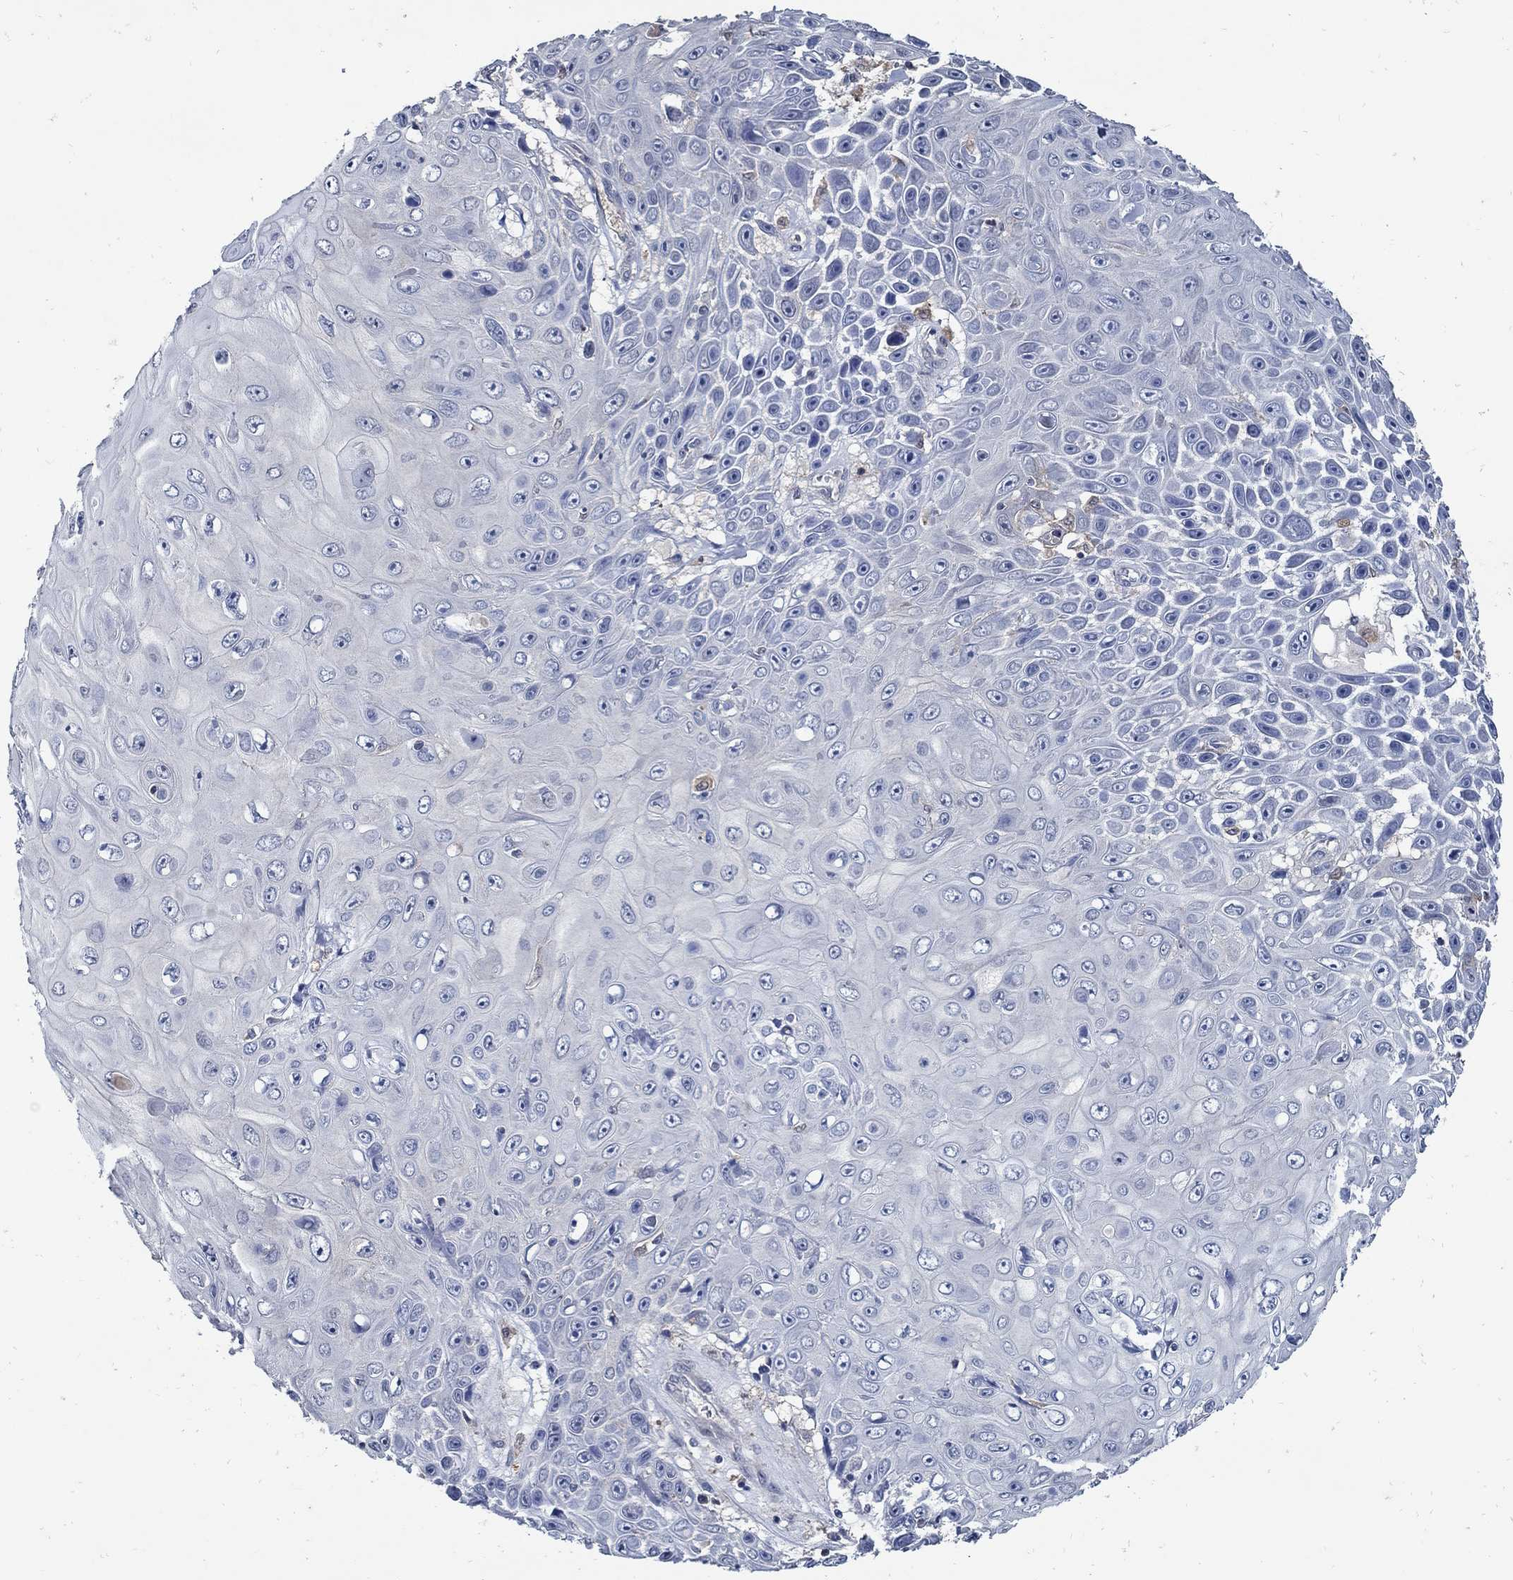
{"staining": {"intensity": "negative", "quantity": "none", "location": "none"}, "tissue": "skin cancer", "cell_type": "Tumor cells", "image_type": "cancer", "snomed": [{"axis": "morphology", "description": "Squamous cell carcinoma, NOS"}, {"axis": "topography", "description": "Skin"}], "caption": "Tumor cells show no significant protein positivity in skin cancer. The staining is performed using DAB brown chromogen with nuclei counter-stained in using hematoxylin.", "gene": "MTHFR", "patient": {"sex": "male", "age": 82}}